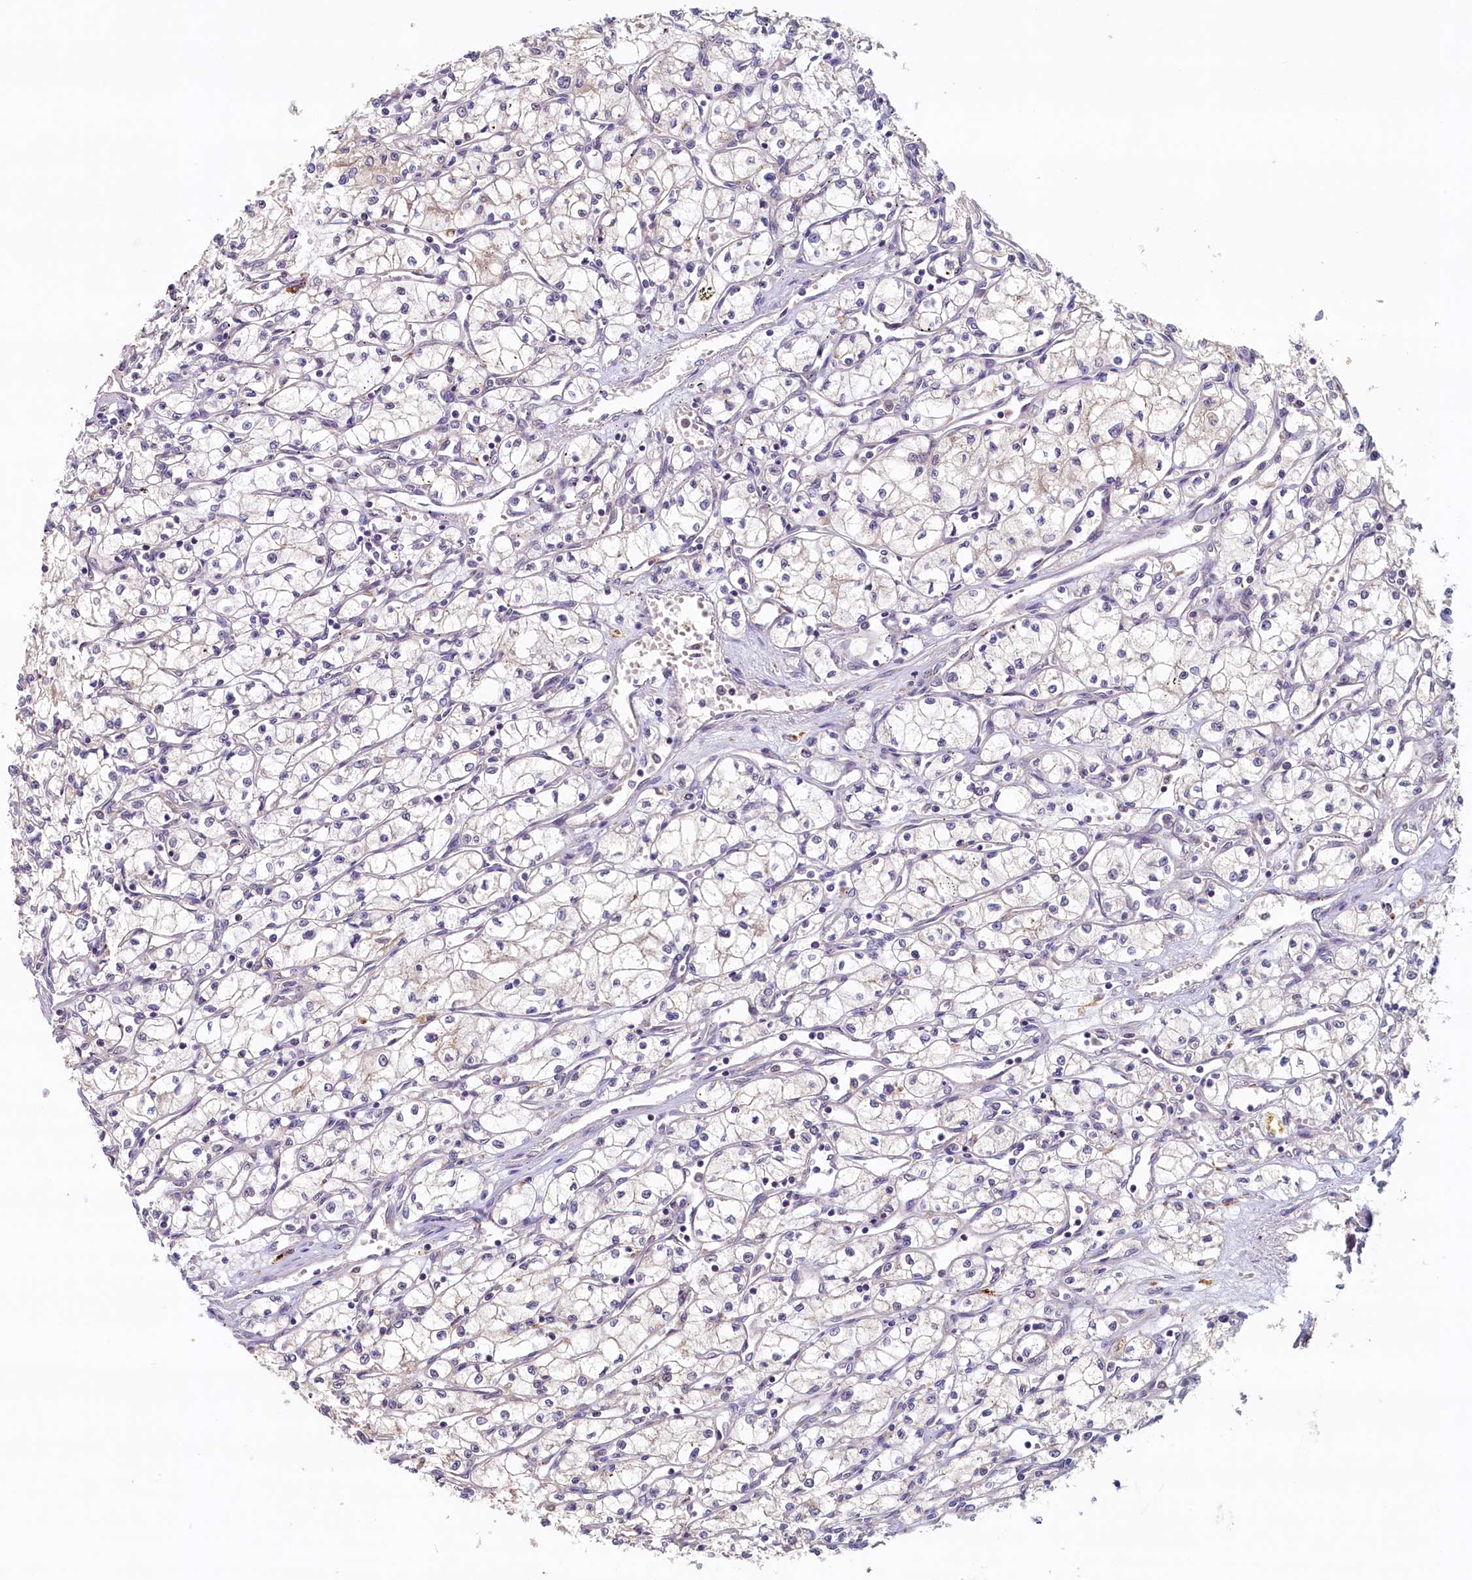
{"staining": {"intensity": "negative", "quantity": "none", "location": "none"}, "tissue": "renal cancer", "cell_type": "Tumor cells", "image_type": "cancer", "snomed": [{"axis": "morphology", "description": "Adenocarcinoma, NOS"}, {"axis": "topography", "description": "Kidney"}], "caption": "This is a image of immunohistochemistry staining of renal cancer (adenocarcinoma), which shows no staining in tumor cells. (DAB (3,3'-diaminobenzidine) immunohistochemistry (IHC), high magnification).", "gene": "NUBP2", "patient": {"sex": "male", "age": 59}}